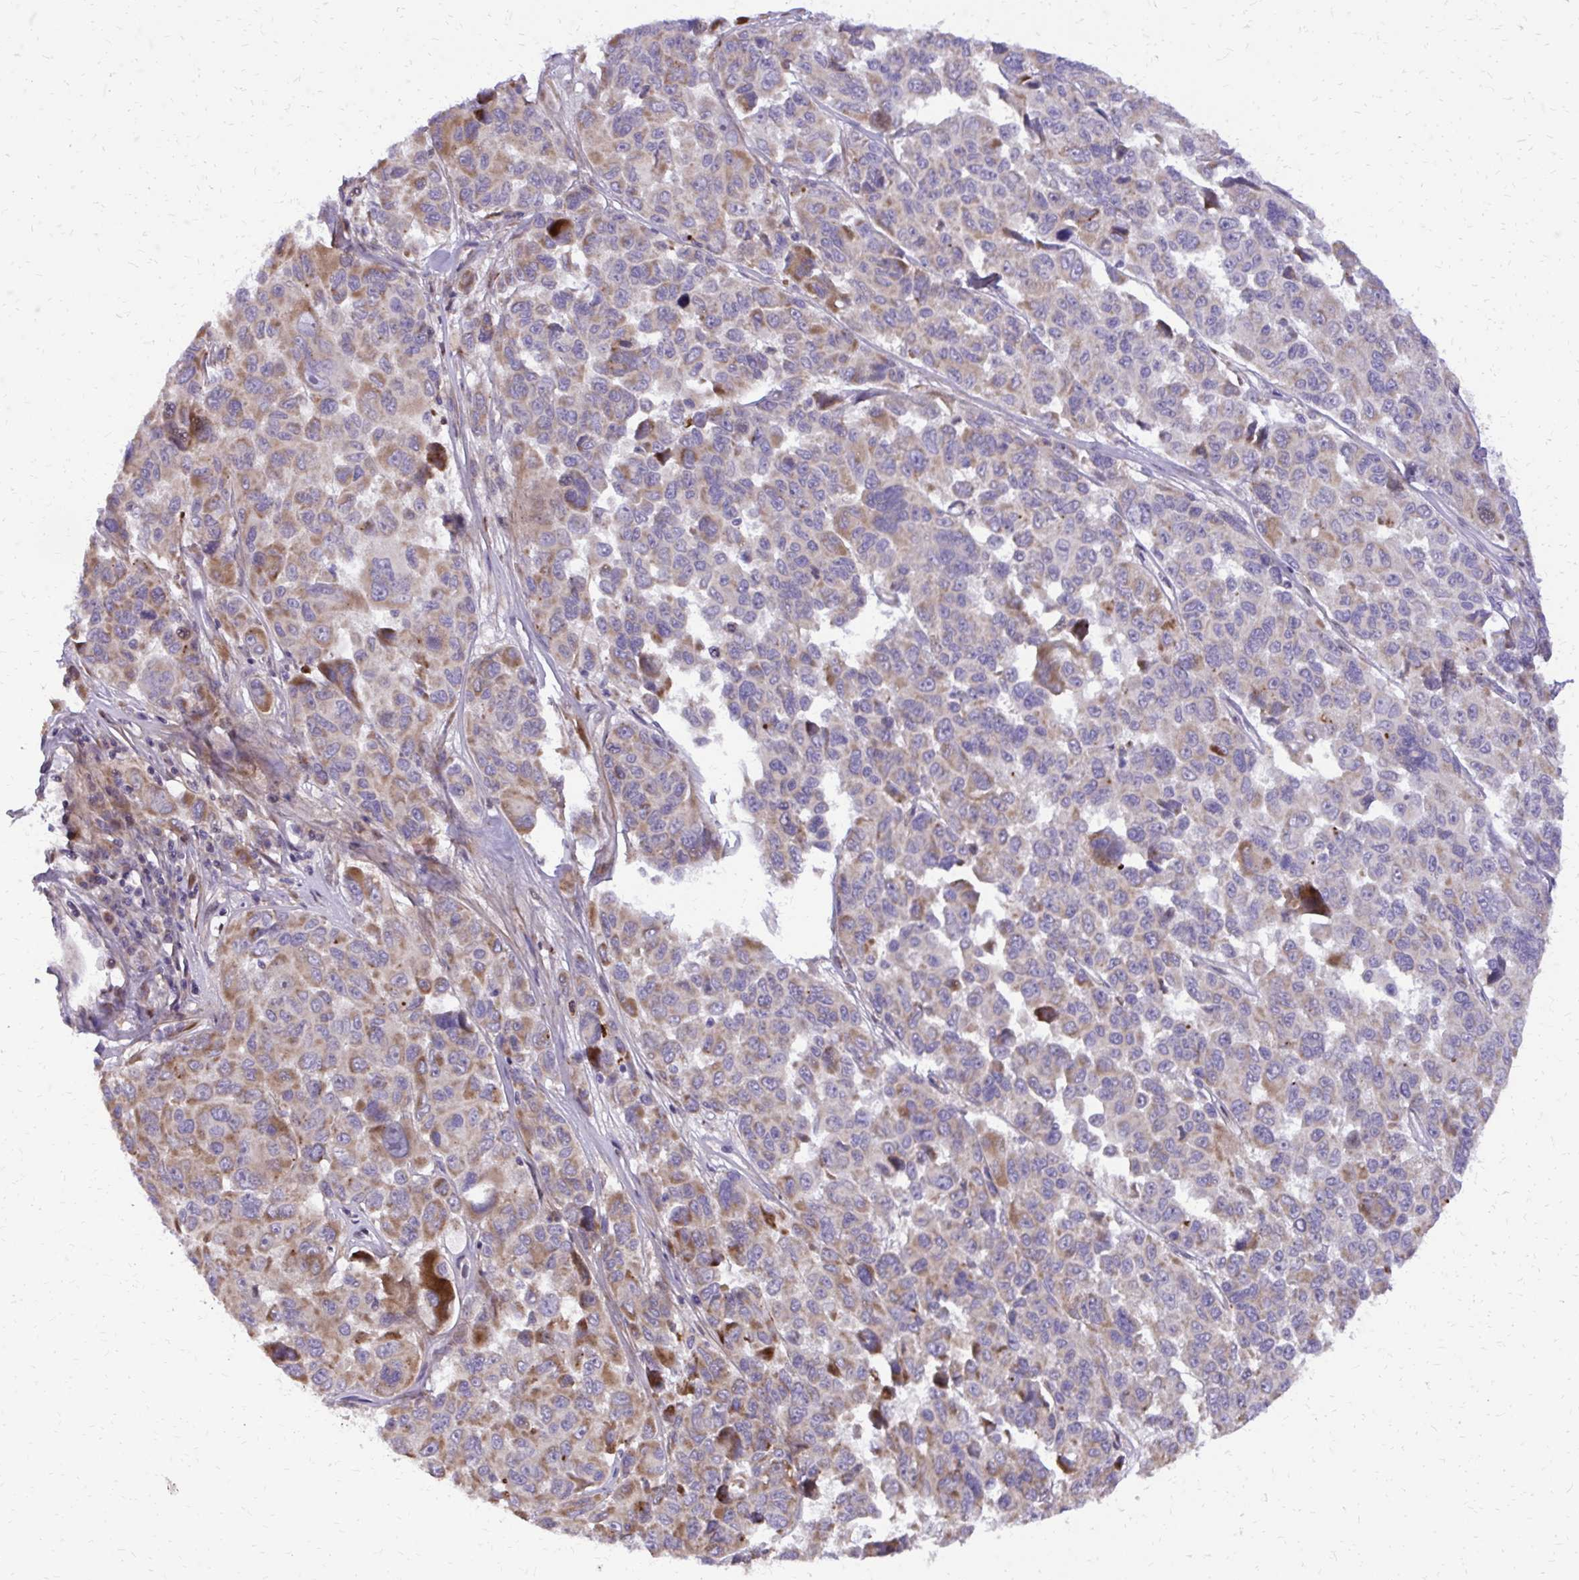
{"staining": {"intensity": "moderate", "quantity": "25%-75%", "location": "cytoplasmic/membranous"}, "tissue": "melanoma", "cell_type": "Tumor cells", "image_type": "cancer", "snomed": [{"axis": "morphology", "description": "Malignant melanoma, NOS"}, {"axis": "topography", "description": "Skin"}], "caption": "High-power microscopy captured an immunohistochemistry (IHC) micrograph of malignant melanoma, revealing moderate cytoplasmic/membranous staining in about 25%-75% of tumor cells.", "gene": "ABCC3", "patient": {"sex": "female", "age": 66}}